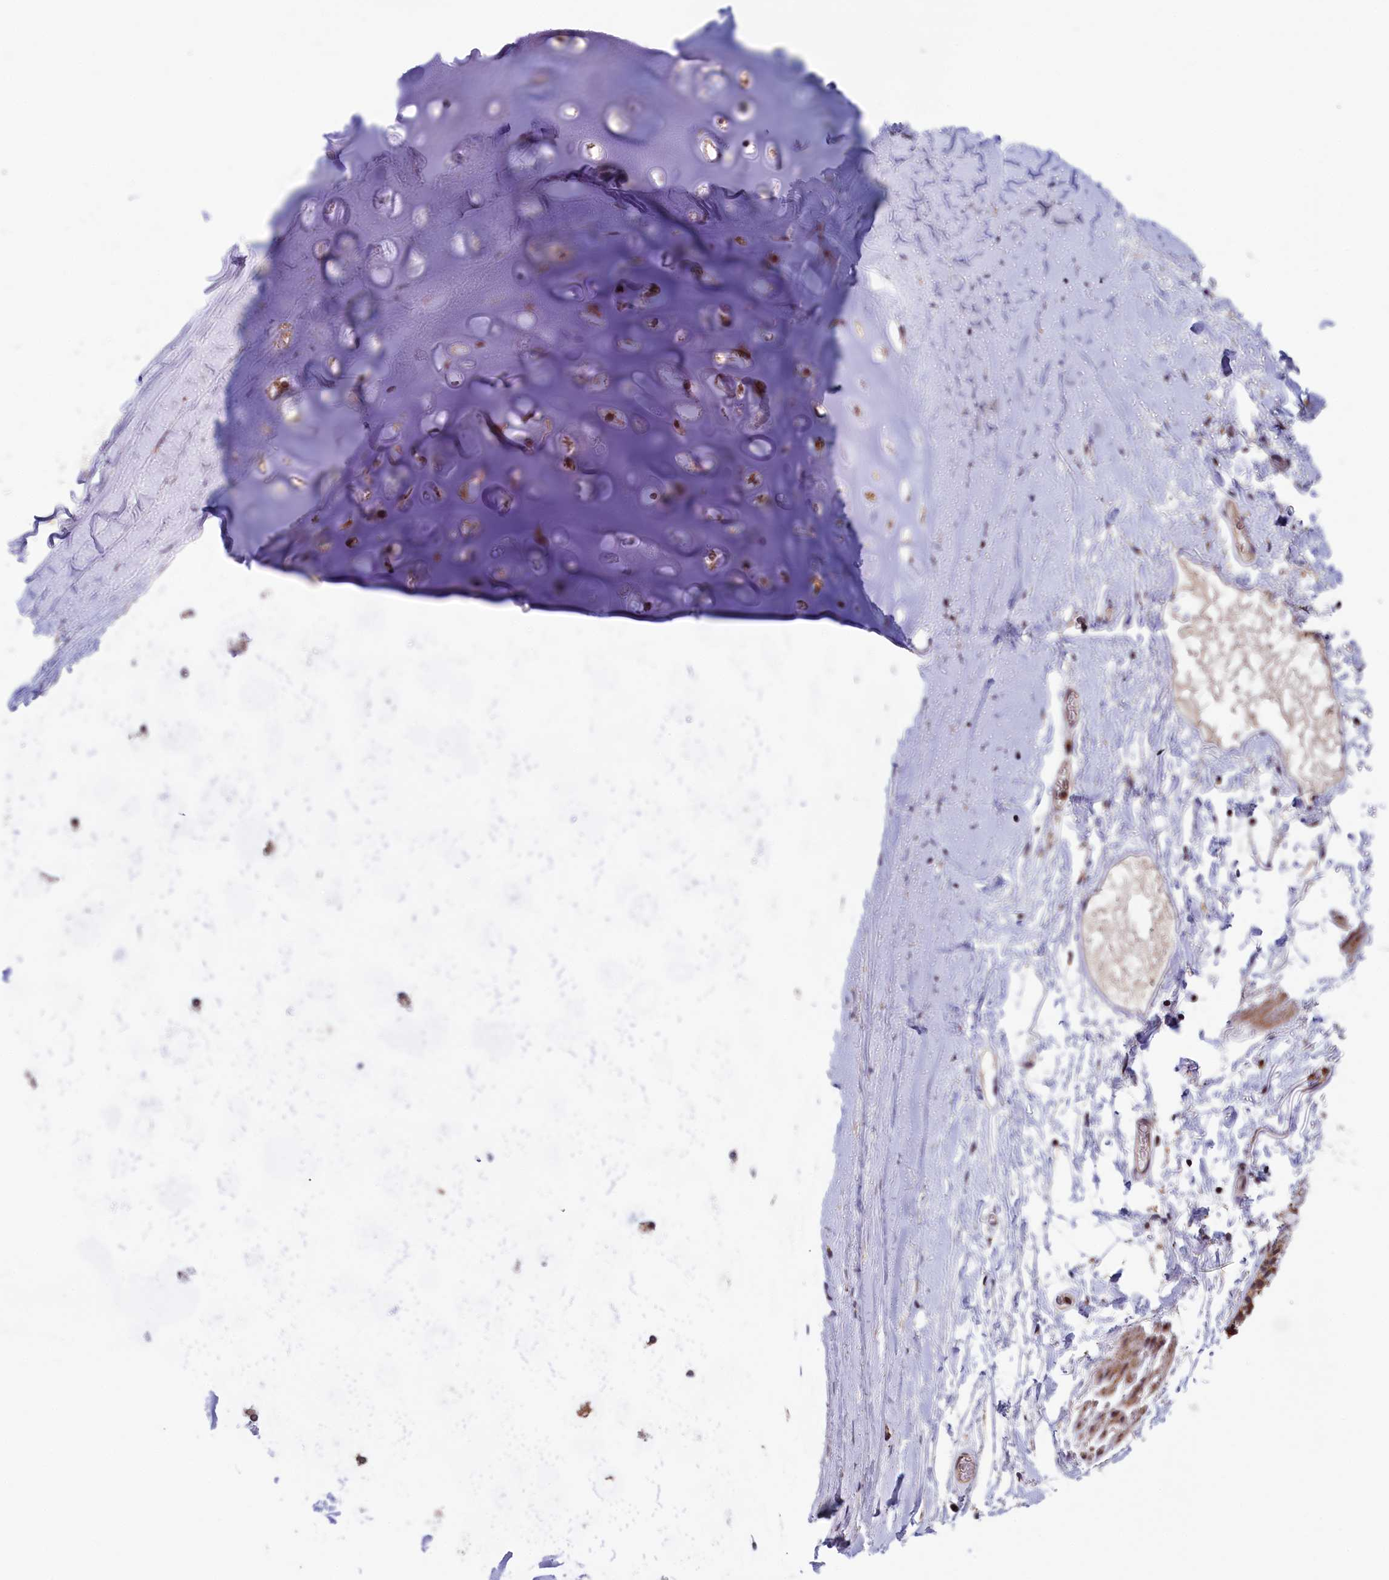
{"staining": {"intensity": "weak", "quantity": ">75%", "location": "cytoplasmic/membranous"}, "tissue": "adipose tissue", "cell_type": "Adipocytes", "image_type": "normal", "snomed": [{"axis": "morphology", "description": "Normal tissue, NOS"}, {"axis": "topography", "description": "Lymph node"}, {"axis": "topography", "description": "Bronchus"}], "caption": "Protein staining of unremarkable adipose tissue demonstrates weak cytoplasmic/membranous positivity in approximately >75% of adipocytes.", "gene": "TIMM44", "patient": {"sex": "male", "age": 63}}